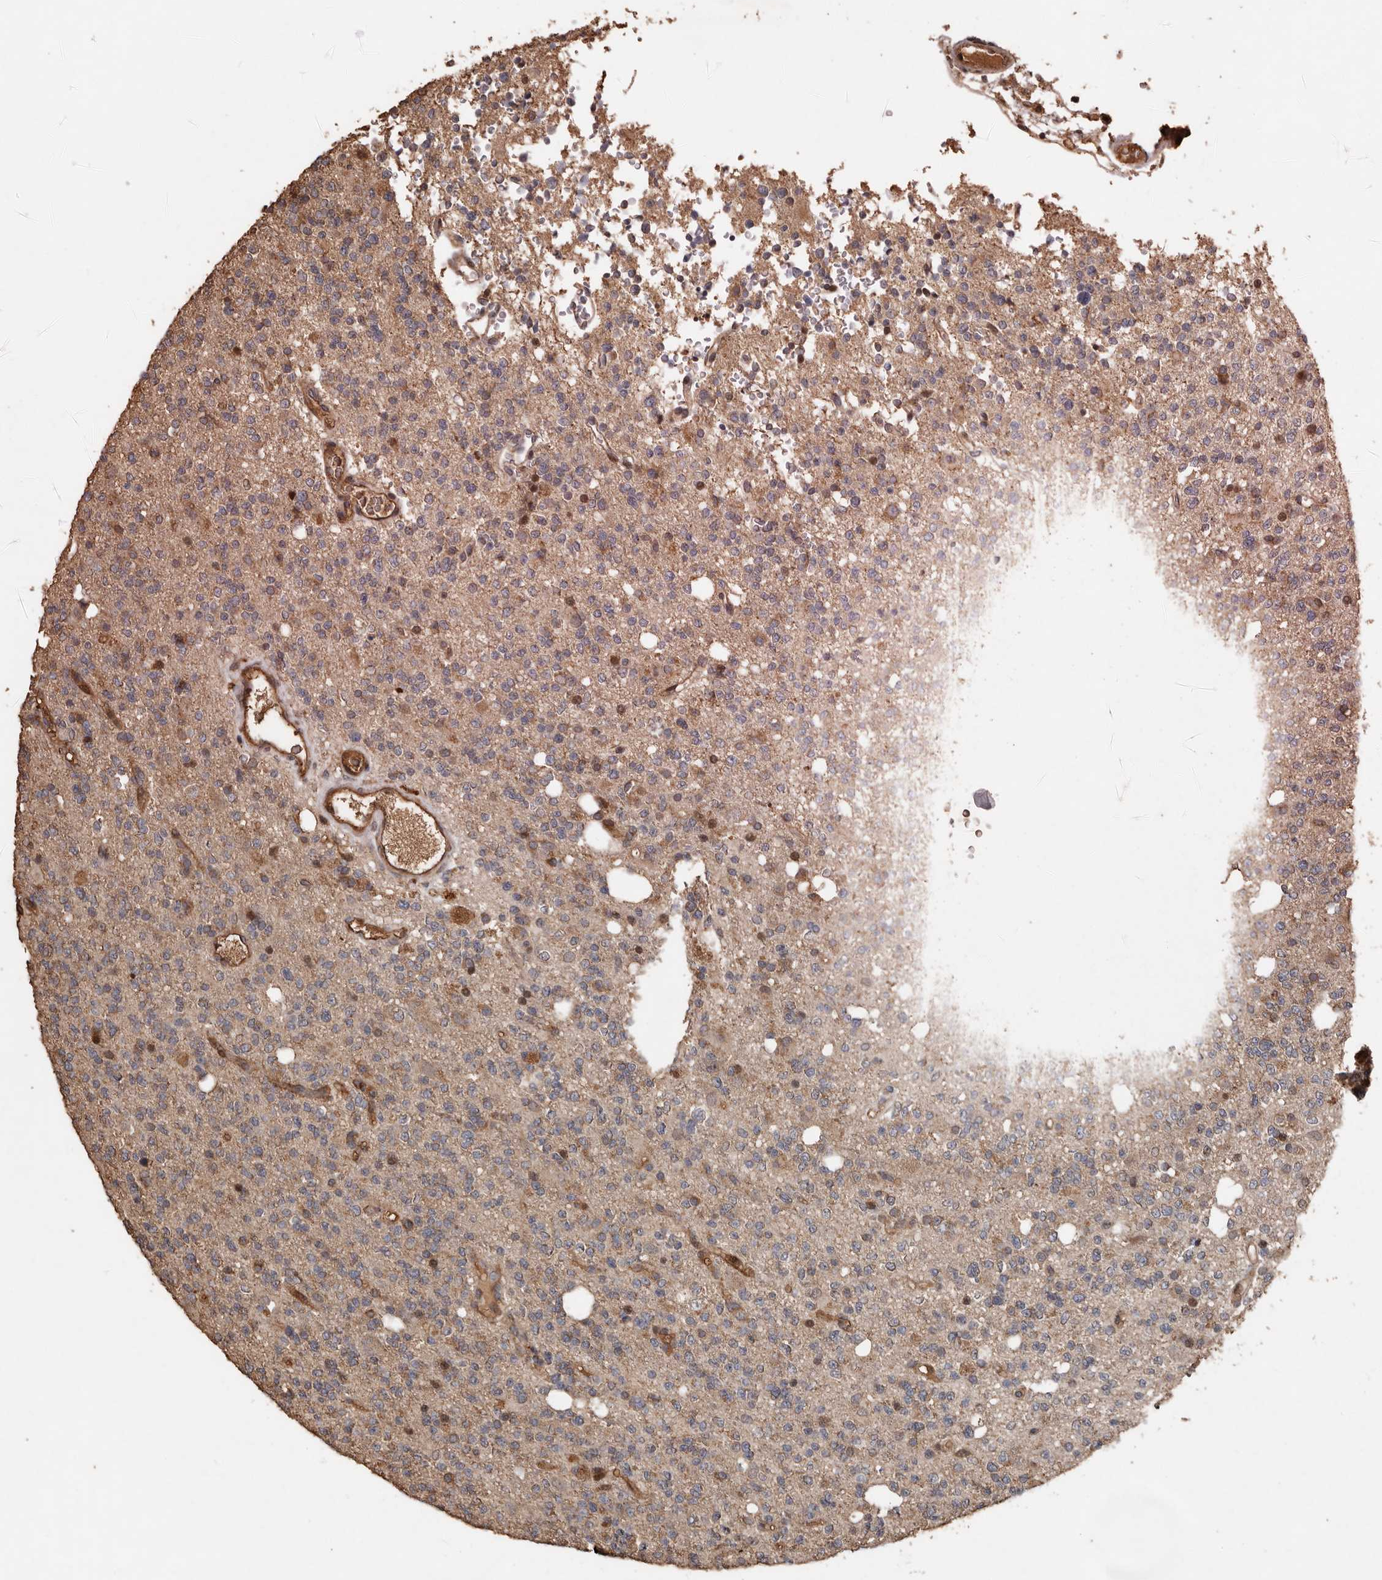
{"staining": {"intensity": "weak", "quantity": "25%-75%", "location": "cytoplasmic/membranous"}, "tissue": "glioma", "cell_type": "Tumor cells", "image_type": "cancer", "snomed": [{"axis": "morphology", "description": "Glioma, malignant, High grade"}, {"axis": "topography", "description": "Brain"}], "caption": "The photomicrograph reveals immunohistochemical staining of glioma. There is weak cytoplasmic/membranous expression is present in approximately 25%-75% of tumor cells.", "gene": "RANBP17", "patient": {"sex": "female", "age": 62}}